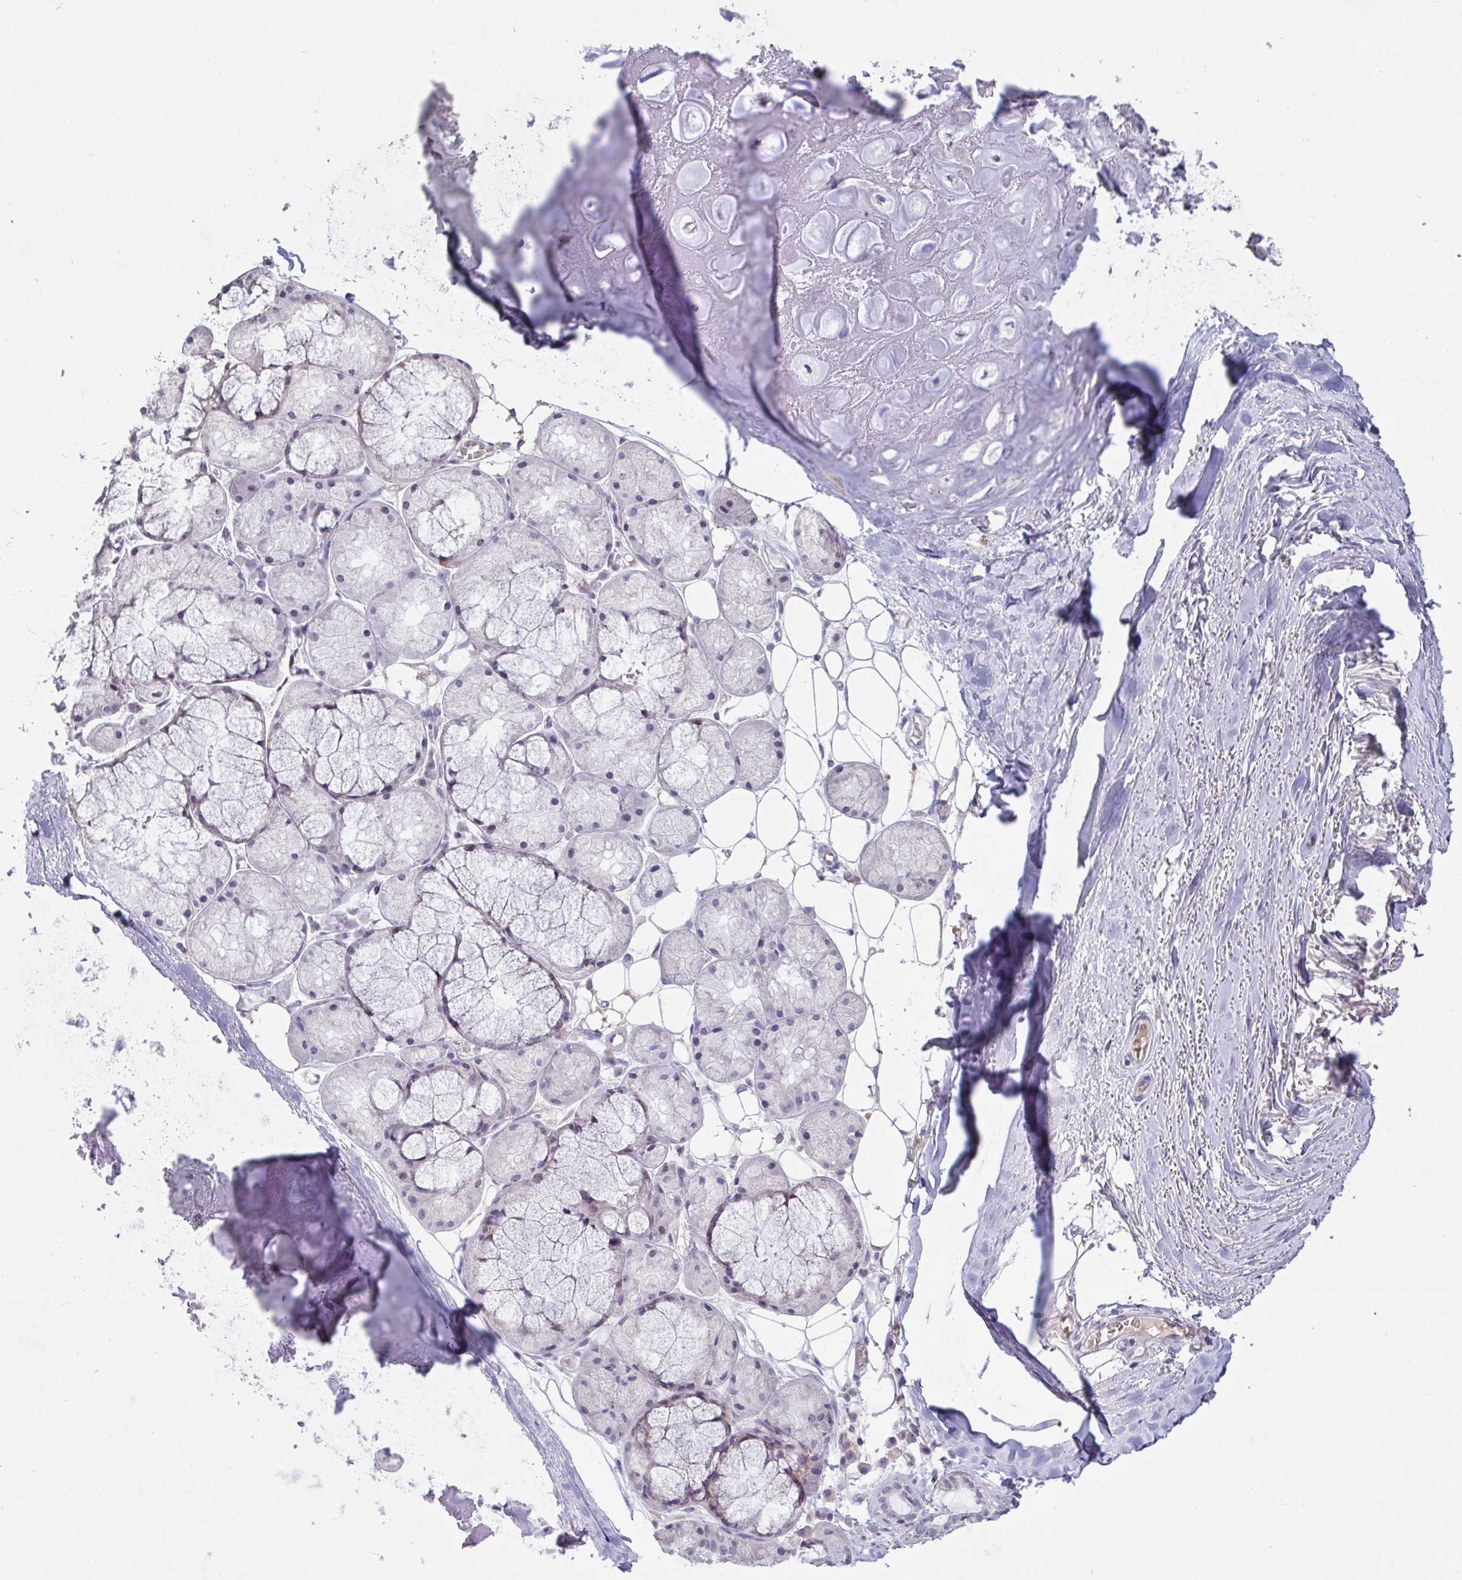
{"staining": {"intensity": "negative", "quantity": "none", "location": "none"}, "tissue": "adipose tissue", "cell_type": "Adipocytes", "image_type": "normal", "snomed": [{"axis": "morphology", "description": "Normal tissue, NOS"}, {"axis": "topography", "description": "Lymph node"}, {"axis": "topography", "description": "Cartilage tissue"}, {"axis": "topography", "description": "Nasopharynx"}], "caption": "Adipose tissue was stained to show a protein in brown. There is no significant expression in adipocytes. (DAB (3,3'-diaminobenzidine) immunohistochemistry visualized using brightfield microscopy, high magnification).", "gene": "MYC", "patient": {"sex": "male", "age": 63}}